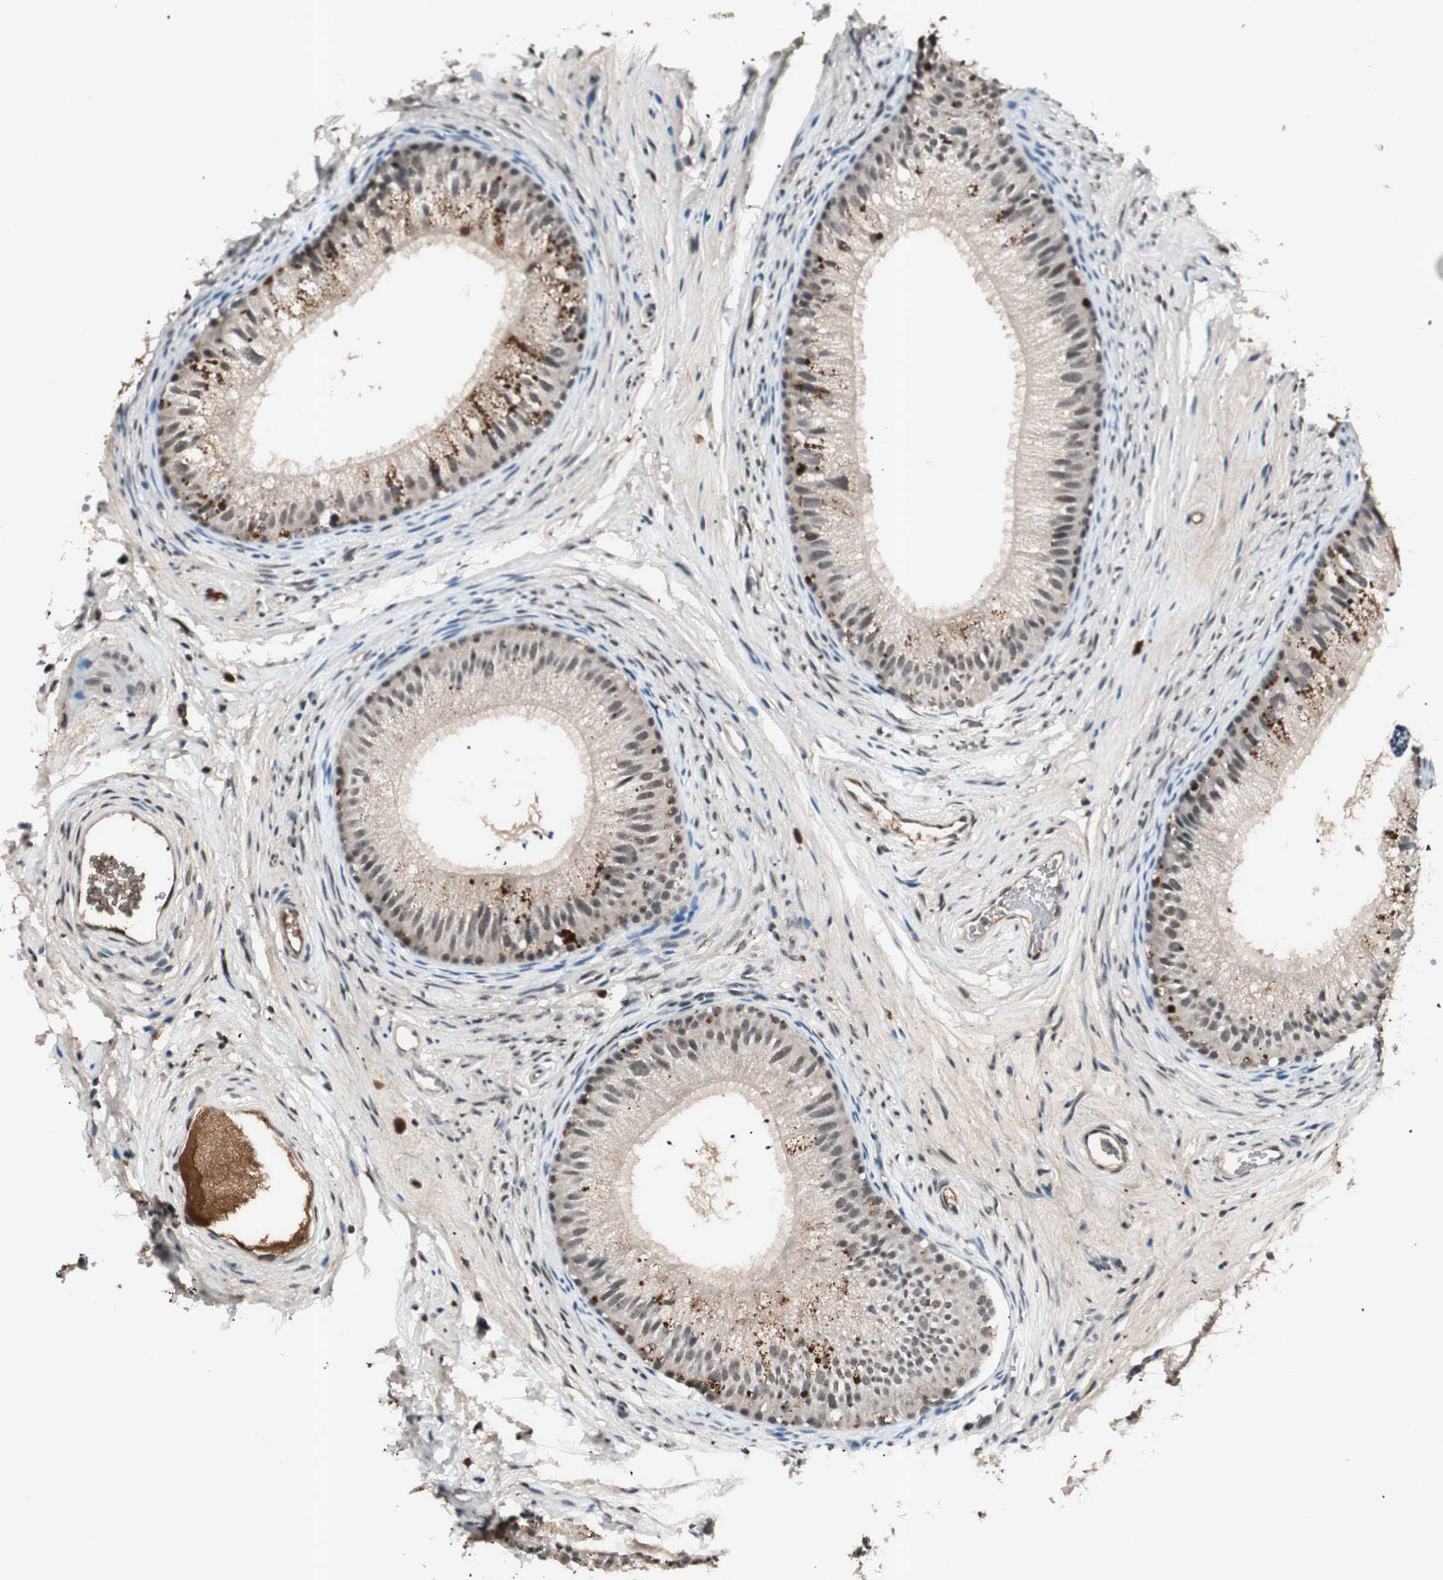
{"staining": {"intensity": "weak", "quantity": "<25%", "location": "nuclear"}, "tissue": "epididymis", "cell_type": "Glandular cells", "image_type": "normal", "snomed": [{"axis": "morphology", "description": "Normal tissue, NOS"}, {"axis": "topography", "description": "Epididymis"}], "caption": "Glandular cells show no significant protein expression in unremarkable epididymis.", "gene": "NFRKB", "patient": {"sex": "male", "age": 56}}